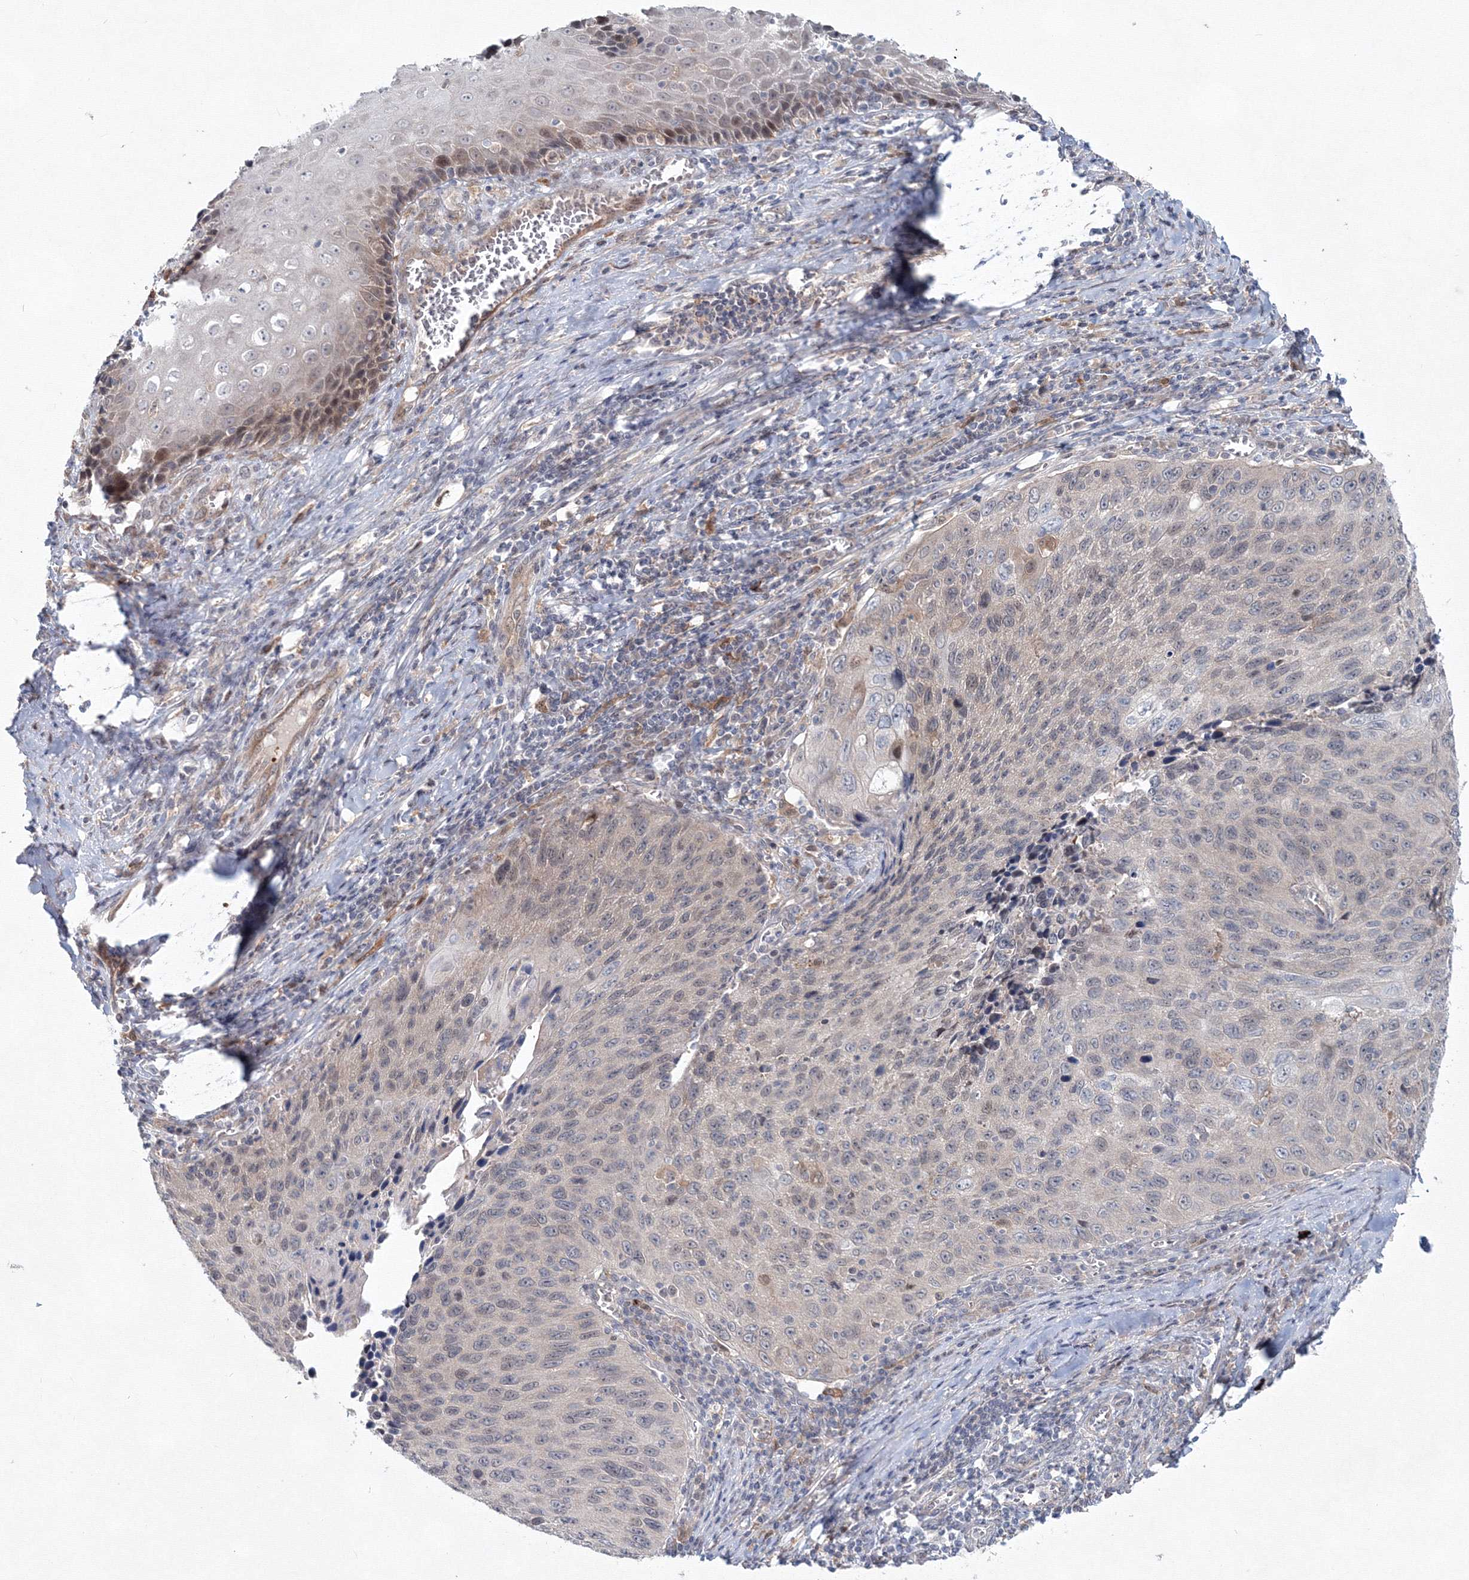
{"staining": {"intensity": "negative", "quantity": "none", "location": "none"}, "tissue": "cervical cancer", "cell_type": "Tumor cells", "image_type": "cancer", "snomed": [{"axis": "morphology", "description": "Squamous cell carcinoma, NOS"}, {"axis": "topography", "description": "Cervix"}], "caption": "This photomicrograph is of squamous cell carcinoma (cervical) stained with immunohistochemistry to label a protein in brown with the nuclei are counter-stained blue. There is no positivity in tumor cells.", "gene": "MKRN2", "patient": {"sex": "female", "age": 53}}